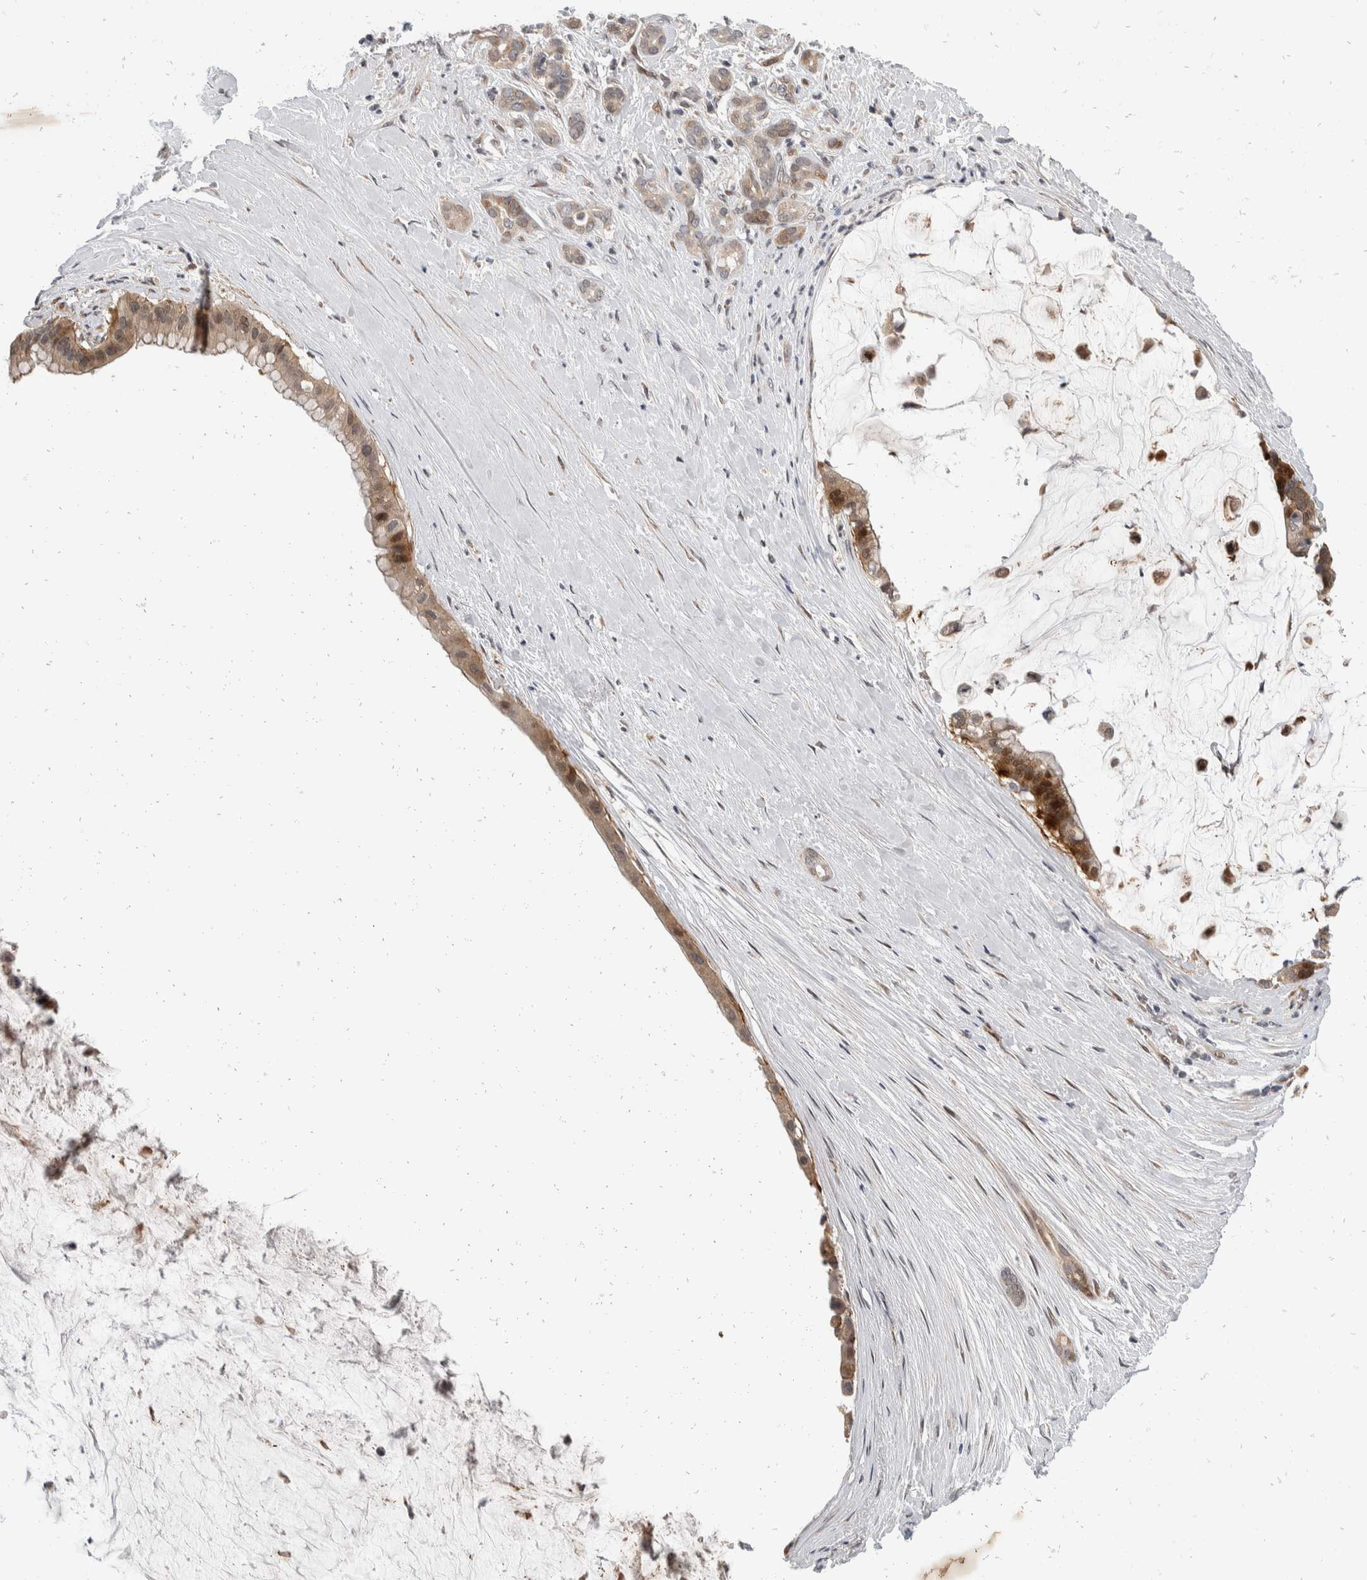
{"staining": {"intensity": "moderate", "quantity": ">75%", "location": "cytoplasmic/membranous,nuclear"}, "tissue": "pancreatic cancer", "cell_type": "Tumor cells", "image_type": "cancer", "snomed": [{"axis": "morphology", "description": "Adenocarcinoma, NOS"}, {"axis": "topography", "description": "Pancreas"}], "caption": "Immunohistochemical staining of human adenocarcinoma (pancreatic) displays medium levels of moderate cytoplasmic/membranous and nuclear protein positivity in approximately >75% of tumor cells.", "gene": "ZNF703", "patient": {"sex": "male", "age": 41}}